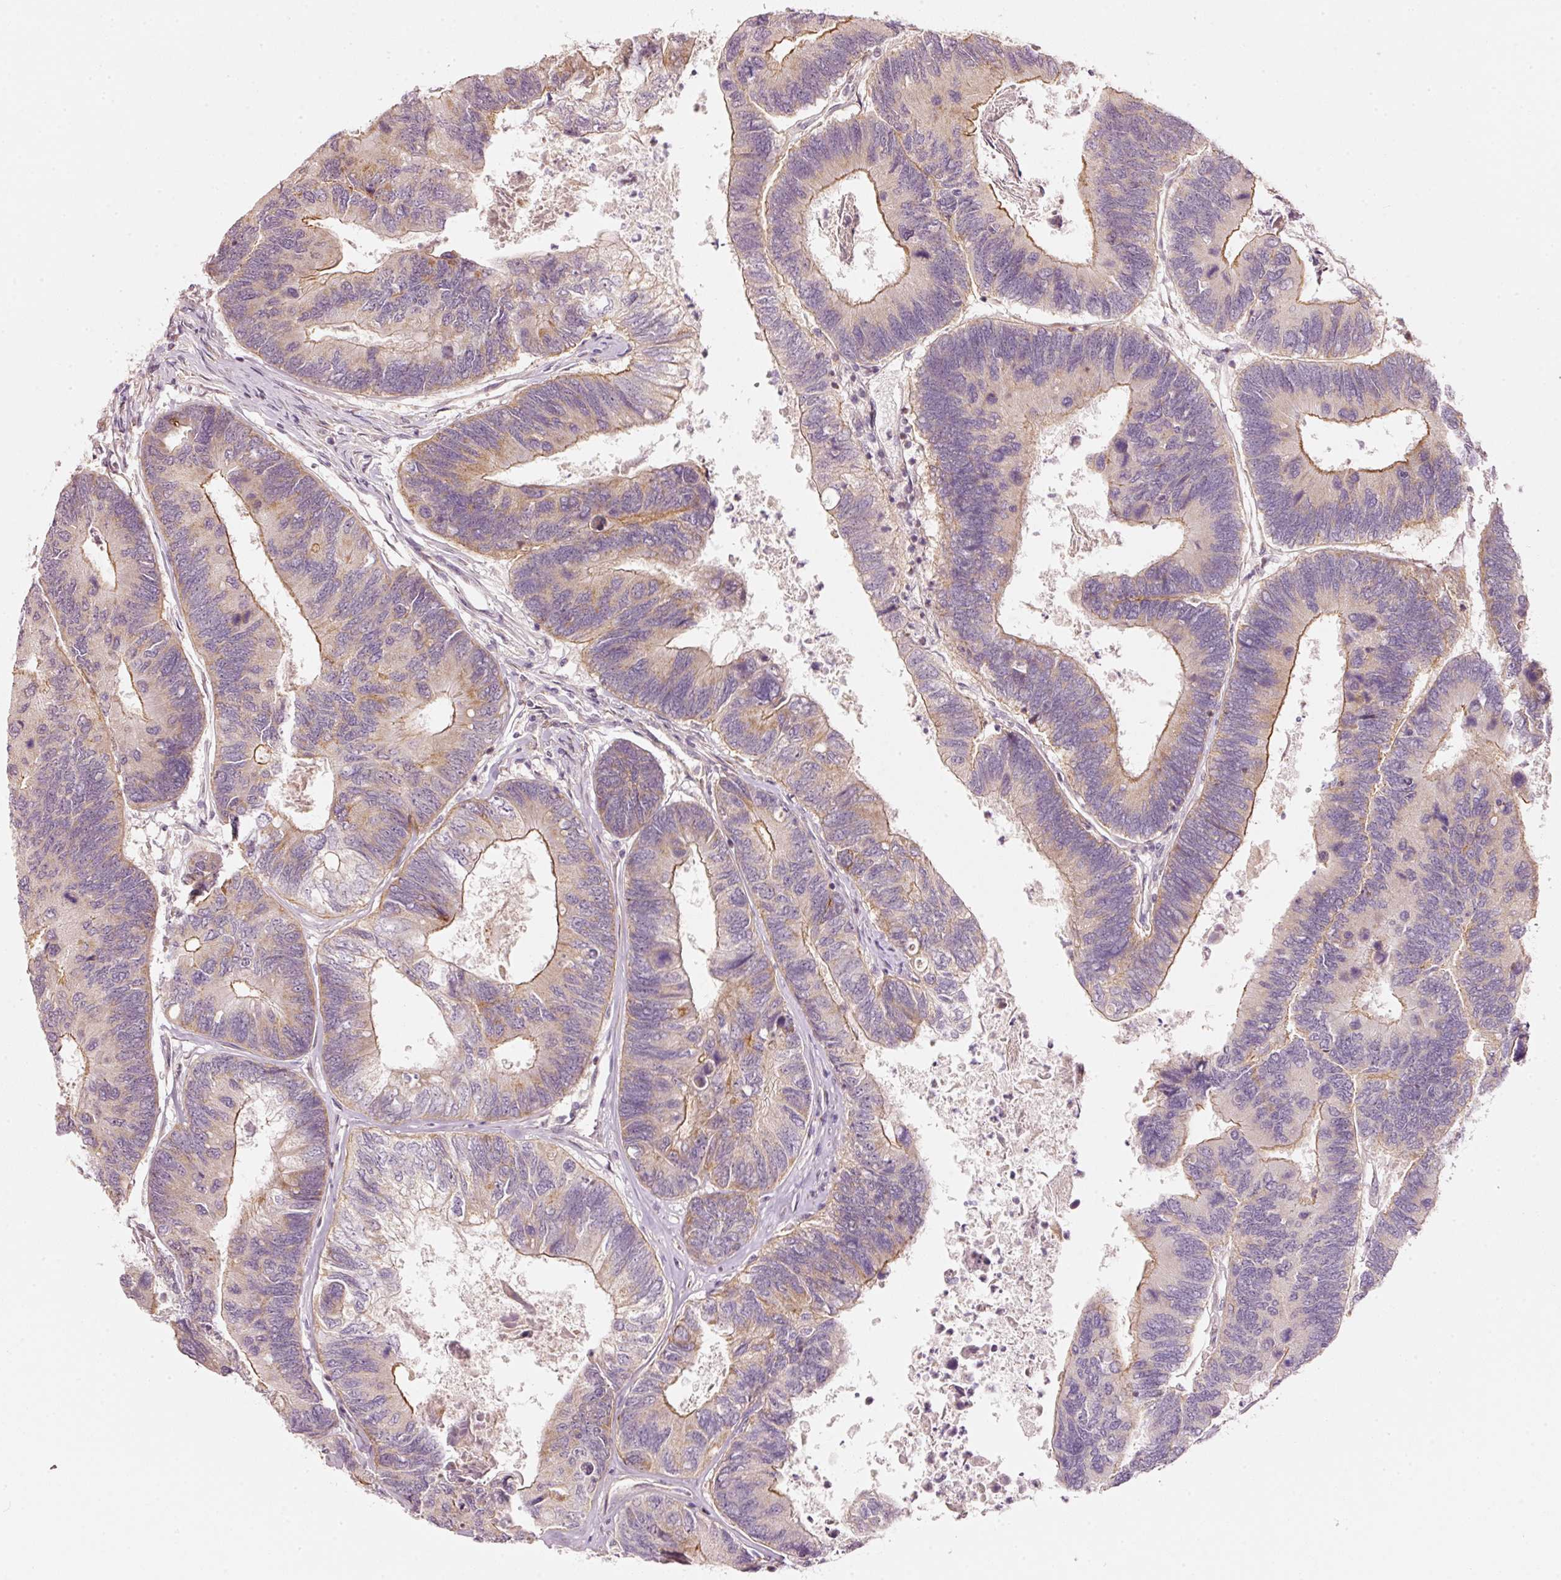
{"staining": {"intensity": "moderate", "quantity": "<25%", "location": "cytoplasmic/membranous"}, "tissue": "colorectal cancer", "cell_type": "Tumor cells", "image_type": "cancer", "snomed": [{"axis": "morphology", "description": "Adenocarcinoma, NOS"}, {"axis": "topography", "description": "Colon"}], "caption": "High-magnification brightfield microscopy of colorectal cancer stained with DAB (3,3'-diaminobenzidine) (brown) and counterstained with hematoxylin (blue). tumor cells exhibit moderate cytoplasmic/membranous positivity is identified in approximately<25% of cells.", "gene": "ARHGAP22", "patient": {"sex": "female", "age": 67}}